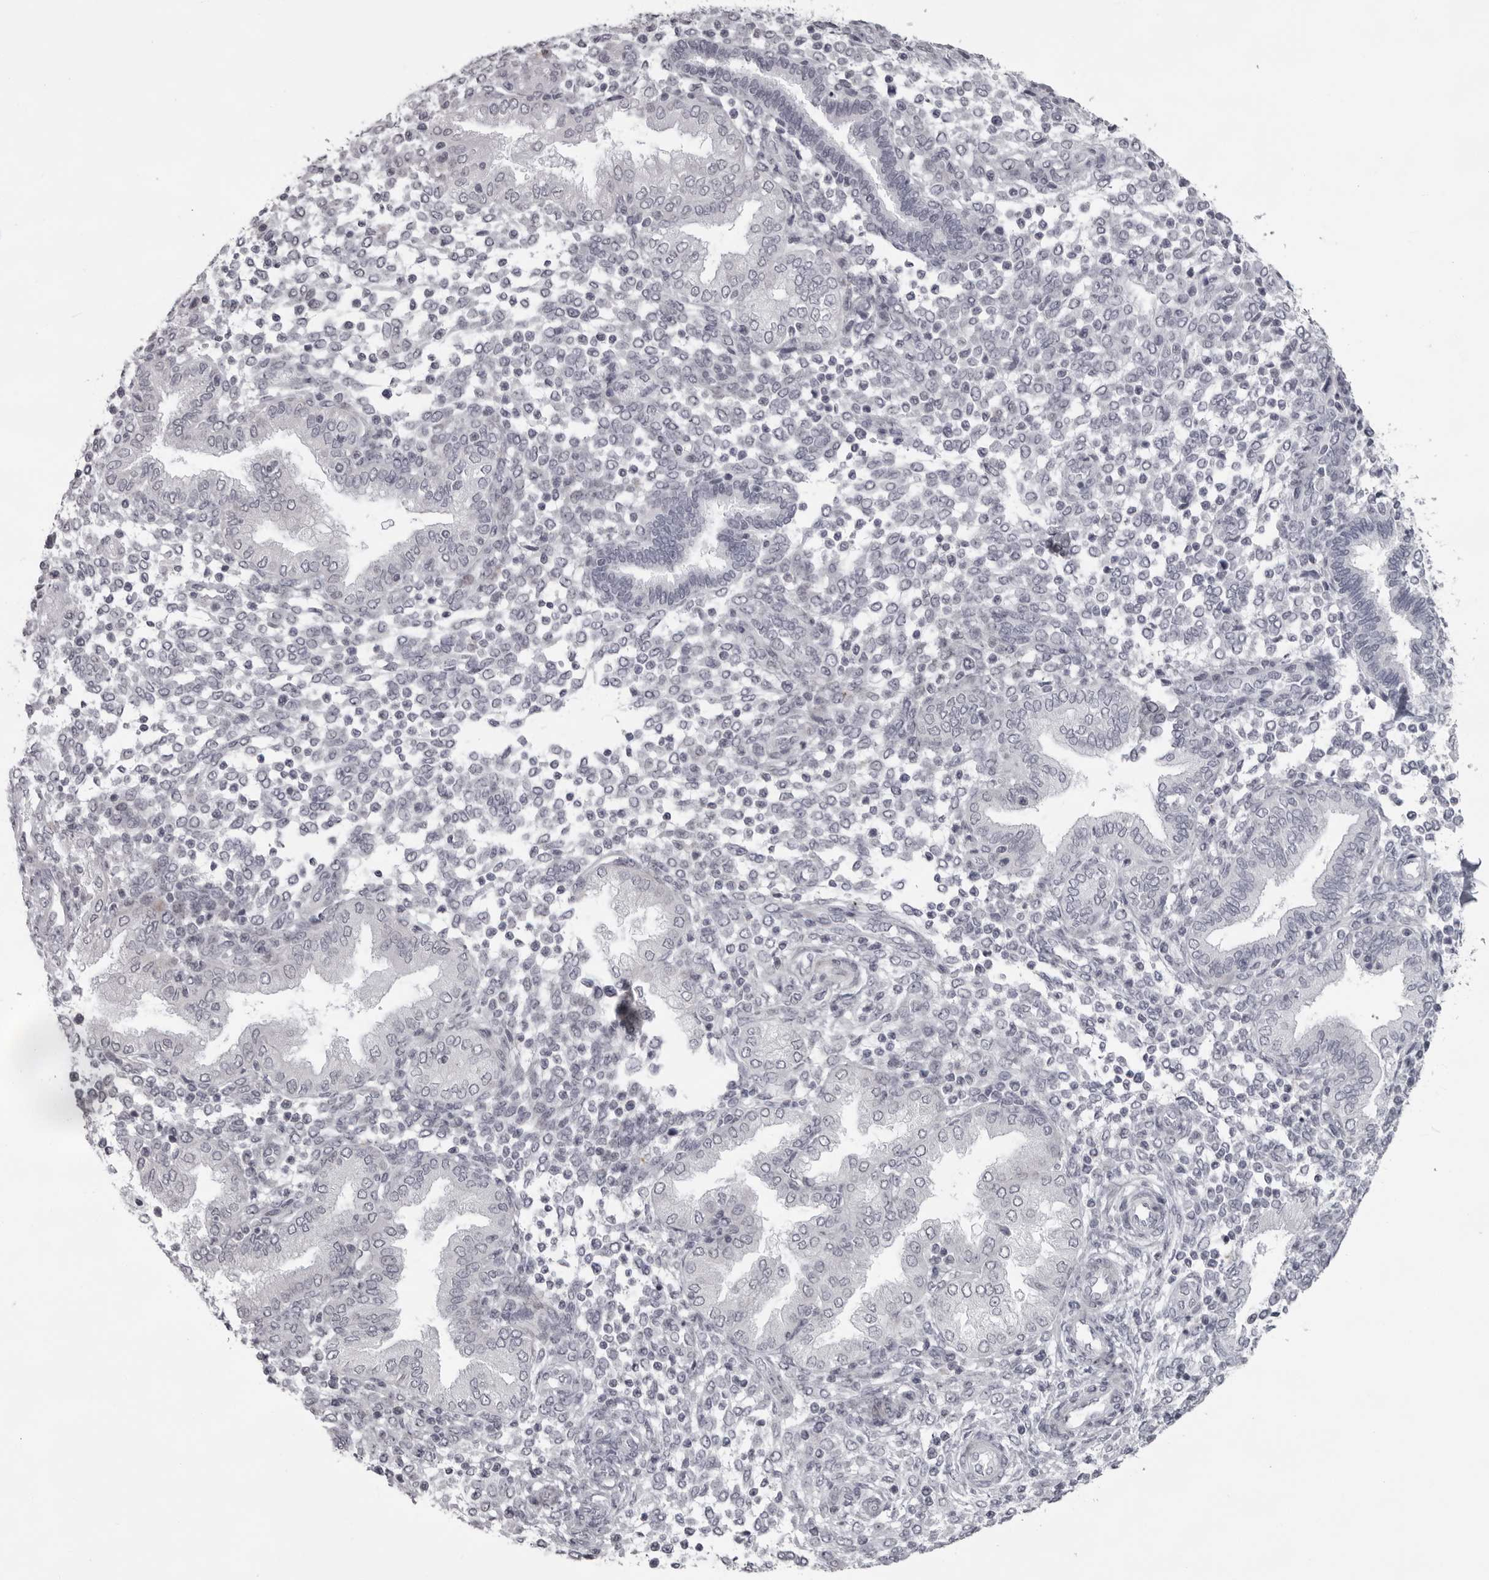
{"staining": {"intensity": "negative", "quantity": "none", "location": "none"}, "tissue": "endometrium", "cell_type": "Cells in endometrial stroma", "image_type": "normal", "snomed": [{"axis": "morphology", "description": "Normal tissue, NOS"}, {"axis": "topography", "description": "Endometrium"}], "caption": "Immunohistochemistry of unremarkable human endometrium displays no expression in cells in endometrial stroma. (DAB (3,3'-diaminobenzidine) immunohistochemistry, high magnification).", "gene": "NUDT18", "patient": {"sex": "female", "age": 53}}